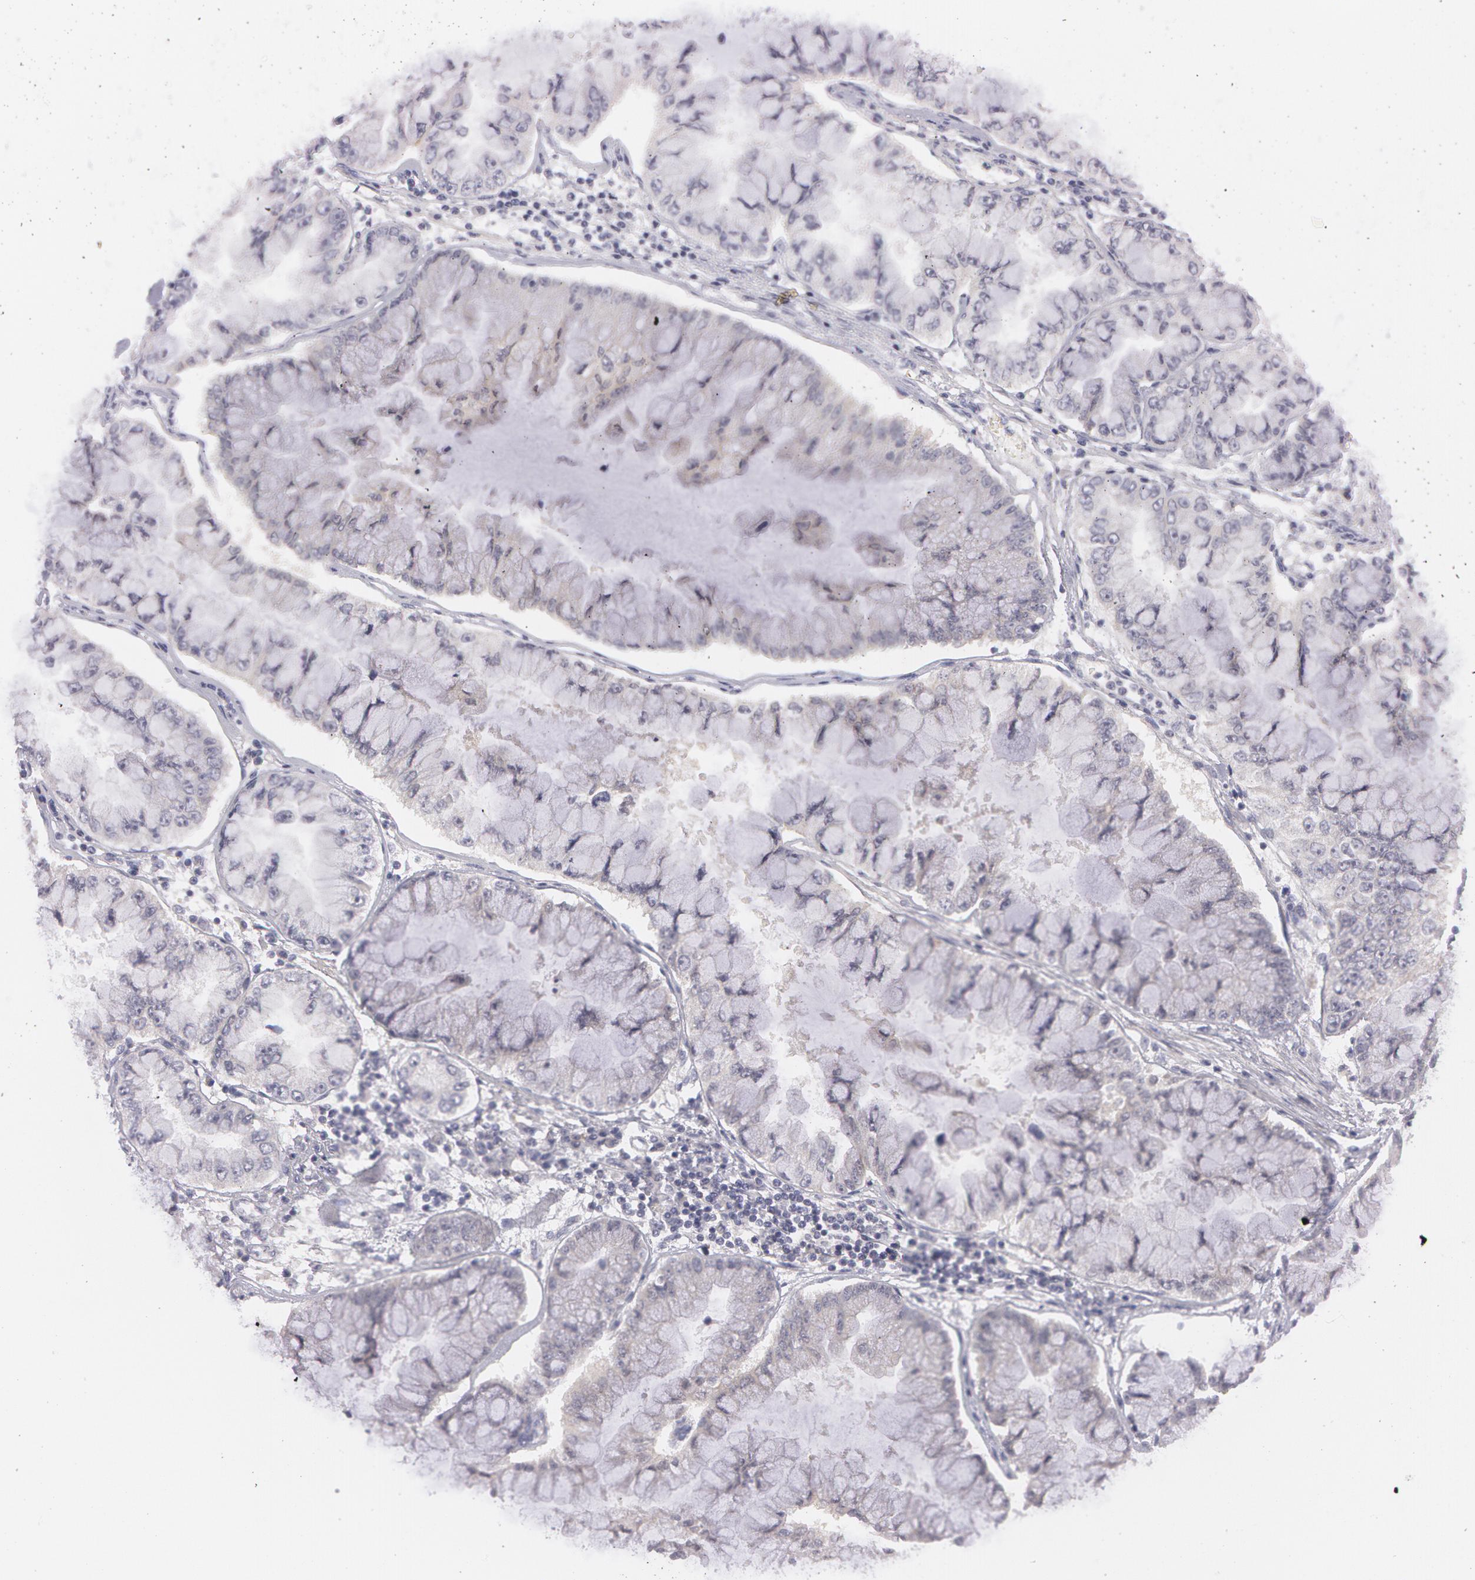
{"staining": {"intensity": "negative", "quantity": "none", "location": "none"}, "tissue": "liver cancer", "cell_type": "Tumor cells", "image_type": "cancer", "snomed": [{"axis": "morphology", "description": "Cholangiocarcinoma"}, {"axis": "topography", "description": "Liver"}], "caption": "This is an immunohistochemistry (IHC) micrograph of liver cholangiocarcinoma. There is no staining in tumor cells.", "gene": "IL1RN", "patient": {"sex": "female", "age": 79}}